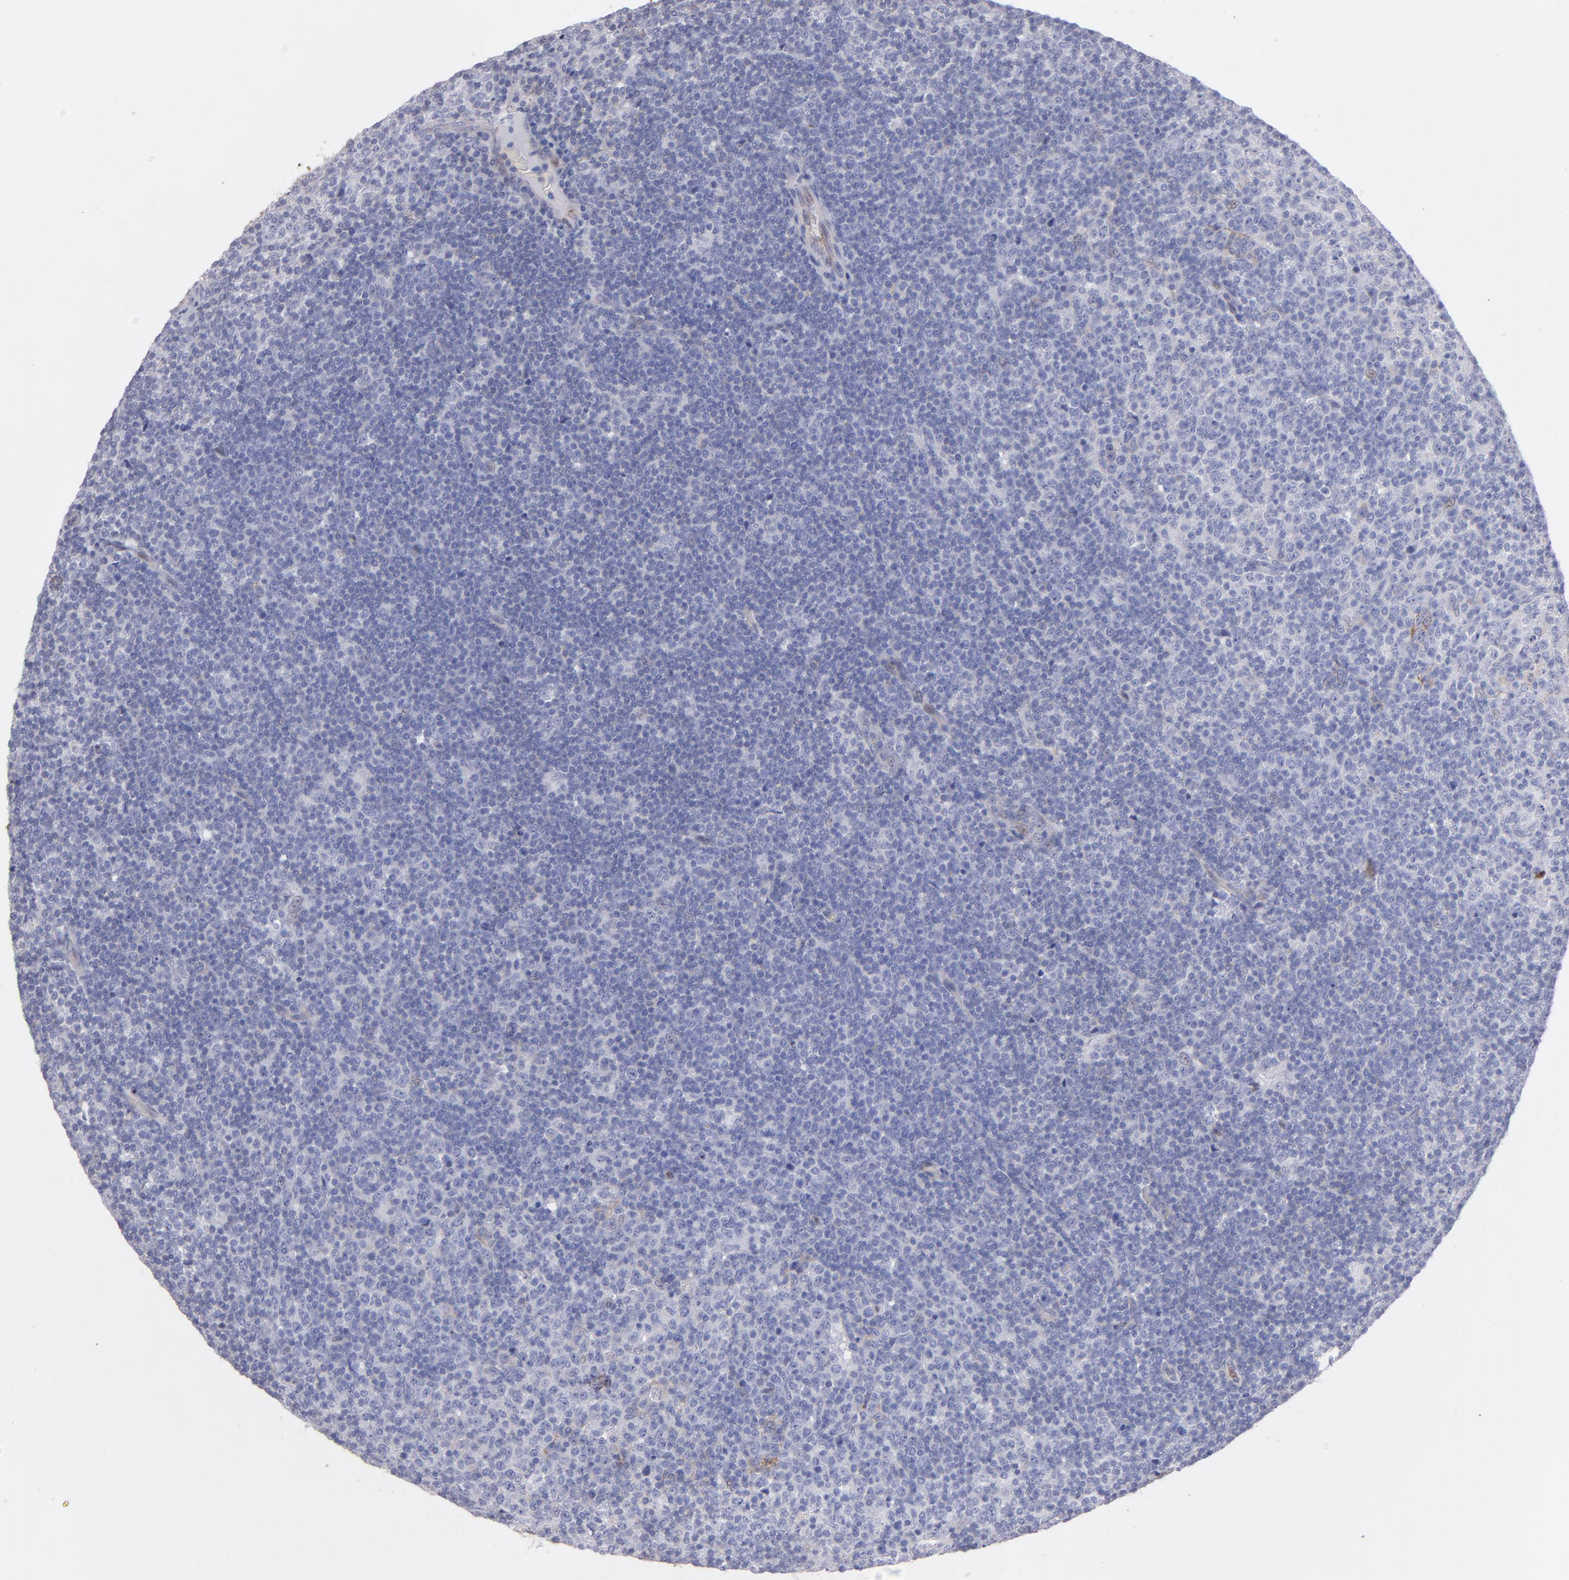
{"staining": {"intensity": "negative", "quantity": "none", "location": "none"}, "tissue": "lymphoma", "cell_type": "Tumor cells", "image_type": "cancer", "snomed": [{"axis": "morphology", "description": "Malignant lymphoma, non-Hodgkin's type, Low grade"}, {"axis": "topography", "description": "Lymph node"}], "caption": "This is a image of IHC staining of low-grade malignant lymphoma, non-Hodgkin's type, which shows no staining in tumor cells.", "gene": "AHNAK2", "patient": {"sex": "male", "age": 70}}